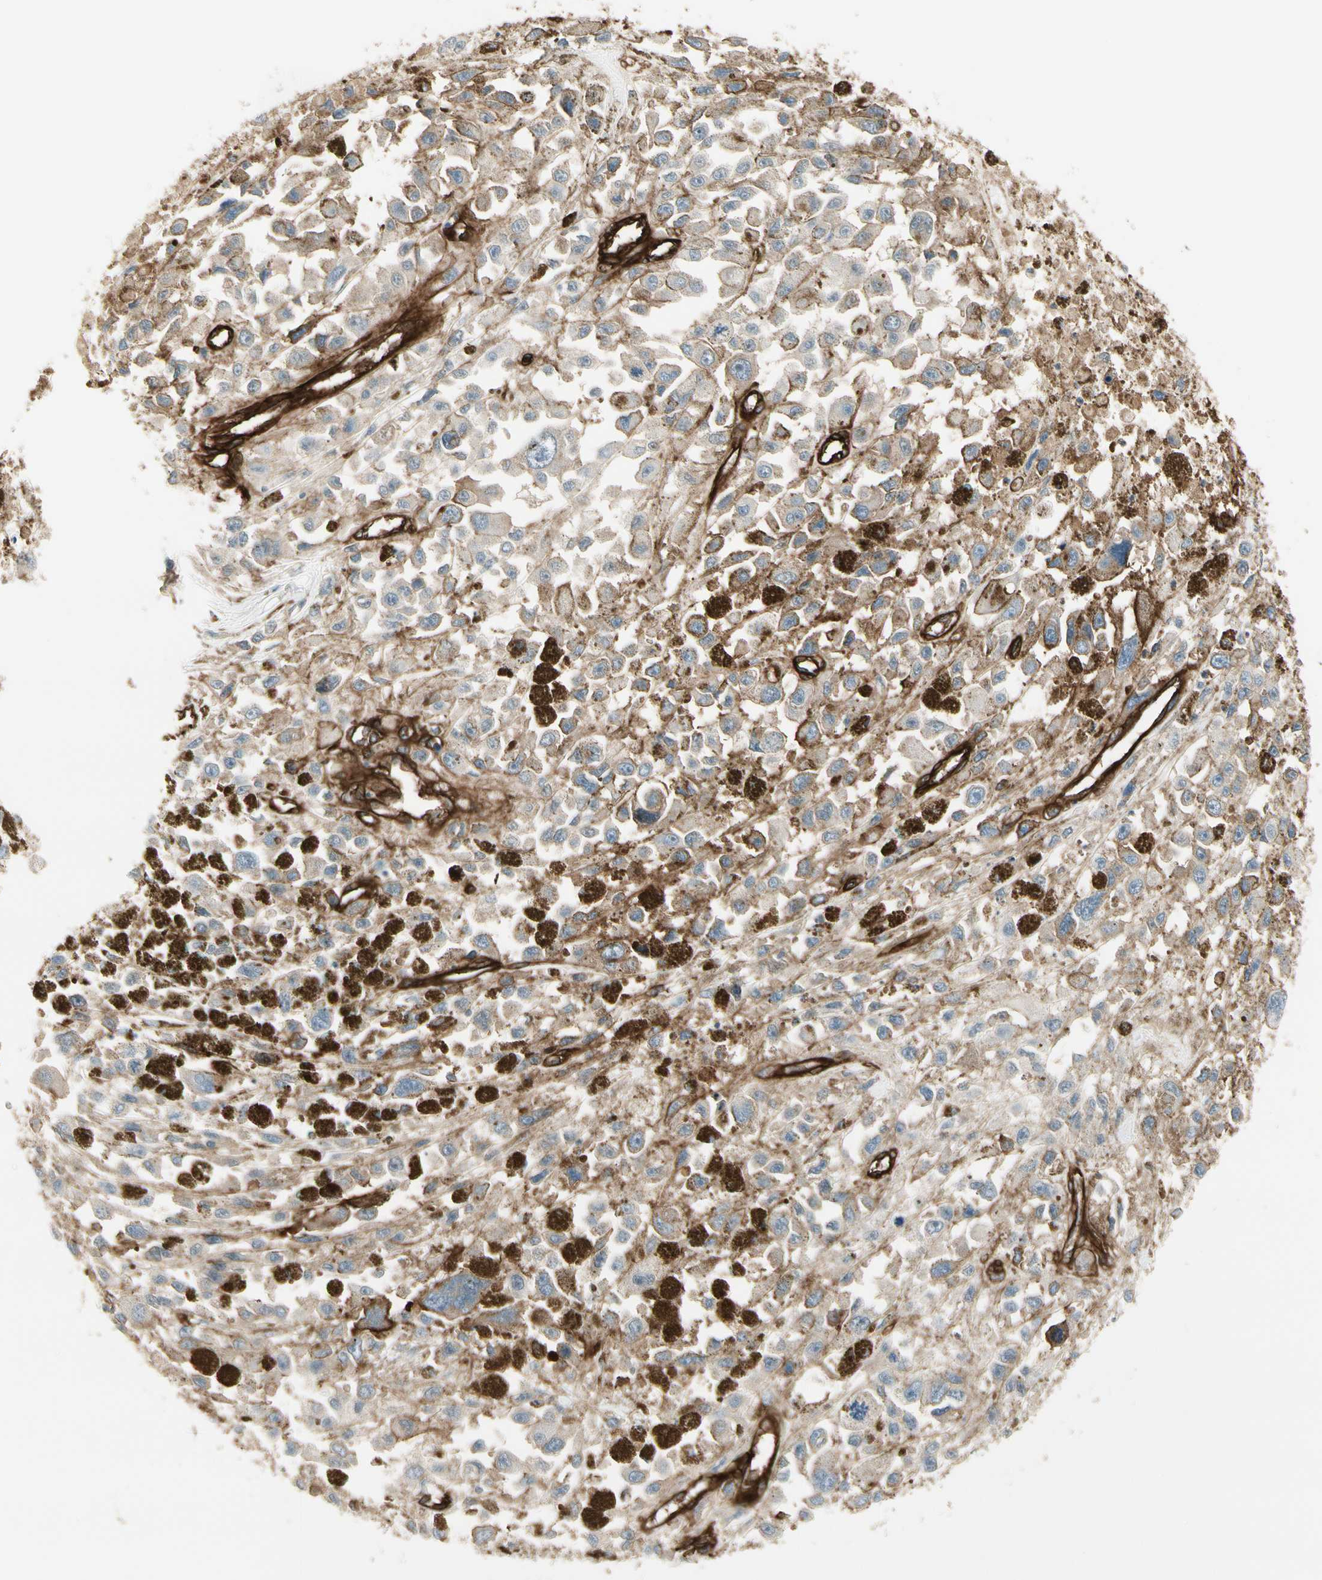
{"staining": {"intensity": "negative", "quantity": "none", "location": "none"}, "tissue": "melanoma", "cell_type": "Tumor cells", "image_type": "cancer", "snomed": [{"axis": "morphology", "description": "Malignant melanoma, Metastatic site"}, {"axis": "topography", "description": "Lymph node"}], "caption": "Malignant melanoma (metastatic site) was stained to show a protein in brown. There is no significant staining in tumor cells.", "gene": "MCAM", "patient": {"sex": "male", "age": 59}}